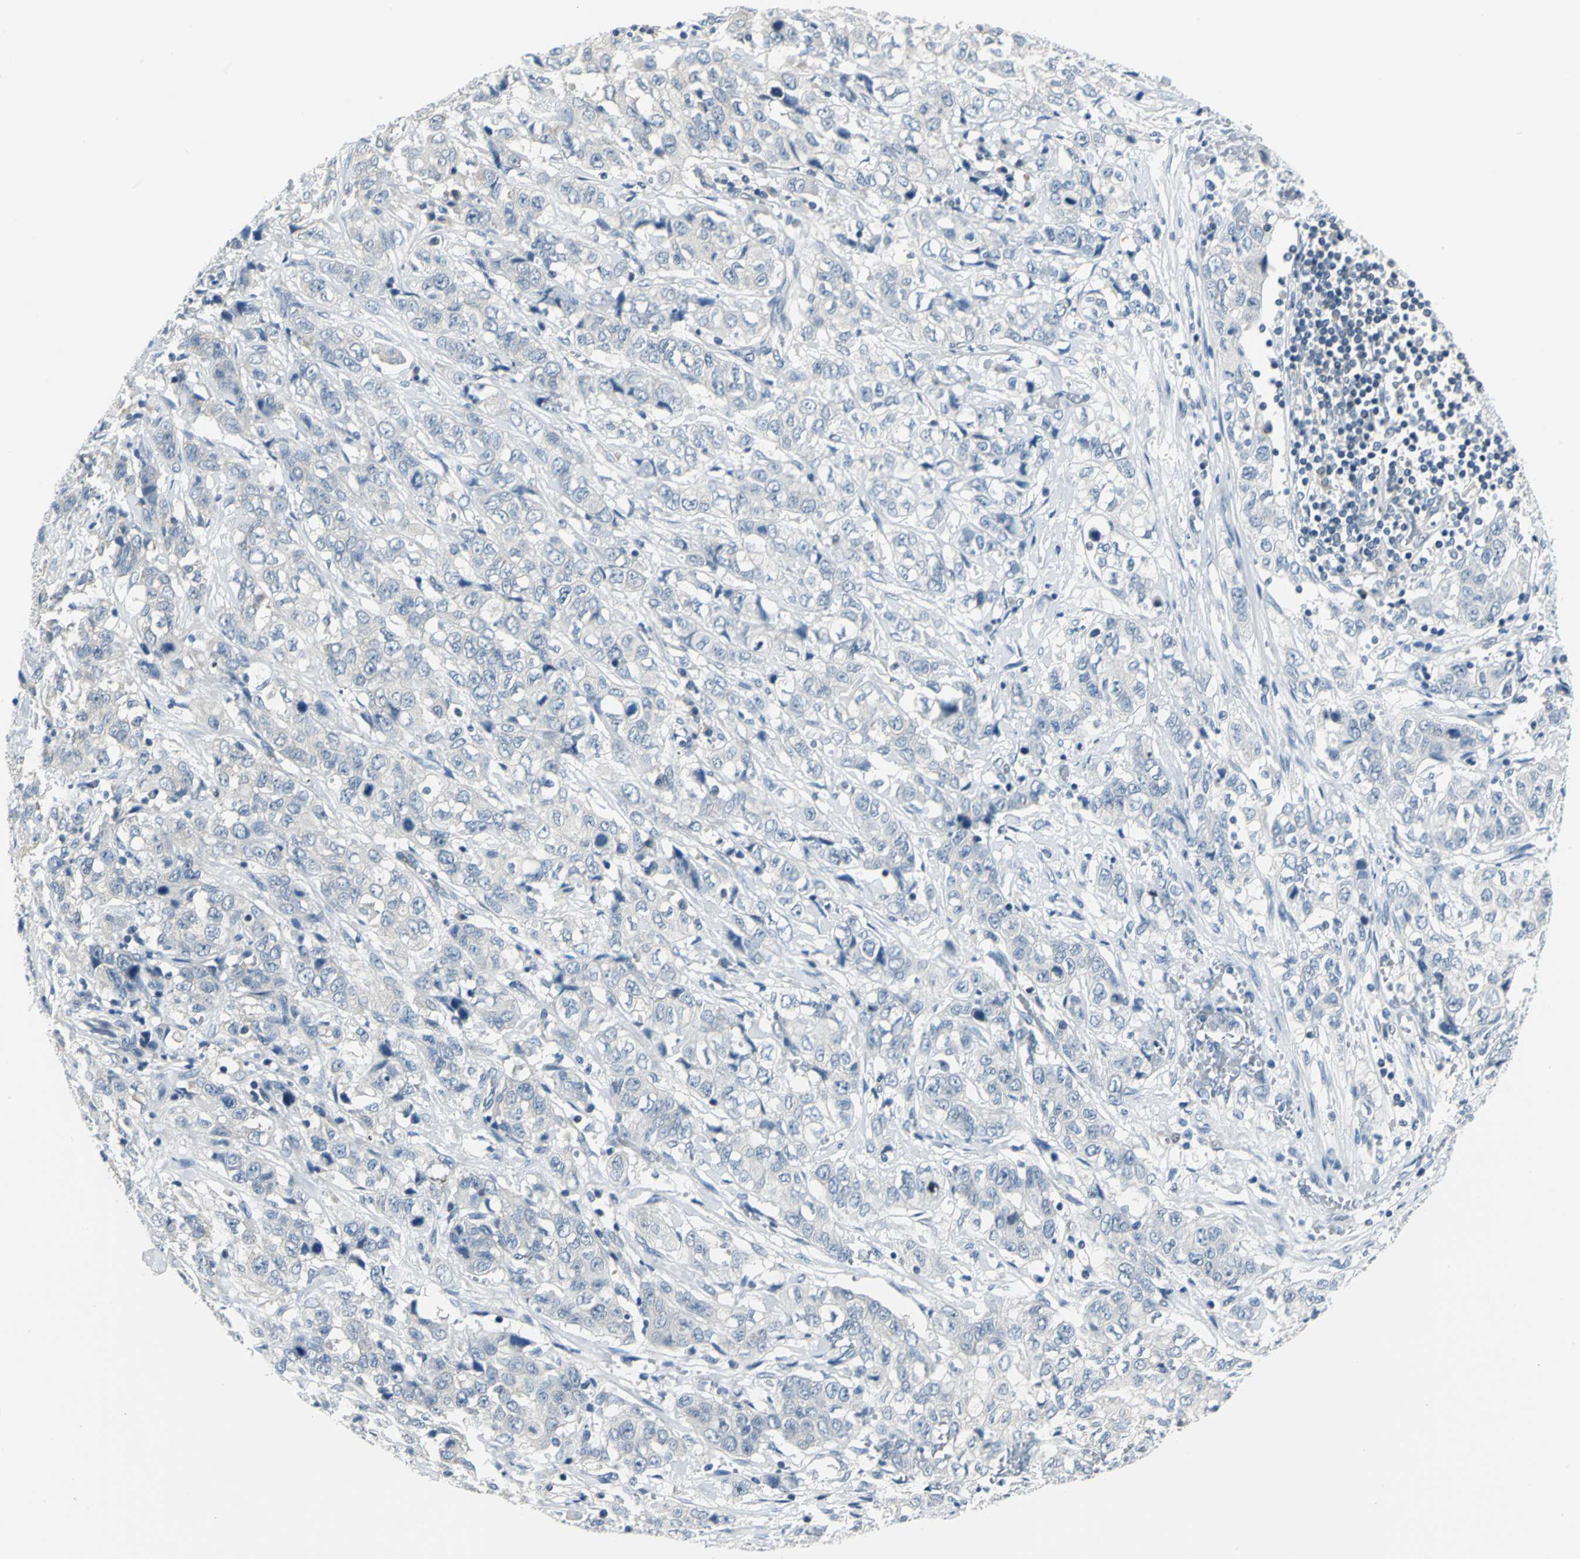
{"staining": {"intensity": "negative", "quantity": "none", "location": "none"}, "tissue": "stomach cancer", "cell_type": "Tumor cells", "image_type": "cancer", "snomed": [{"axis": "morphology", "description": "Adenocarcinoma, NOS"}, {"axis": "topography", "description": "Stomach"}], "caption": "Immunohistochemistry (IHC) micrograph of stomach cancer (adenocarcinoma) stained for a protein (brown), which displays no positivity in tumor cells. (DAB IHC with hematoxylin counter stain).", "gene": "ZNF415", "patient": {"sex": "male", "age": 48}}